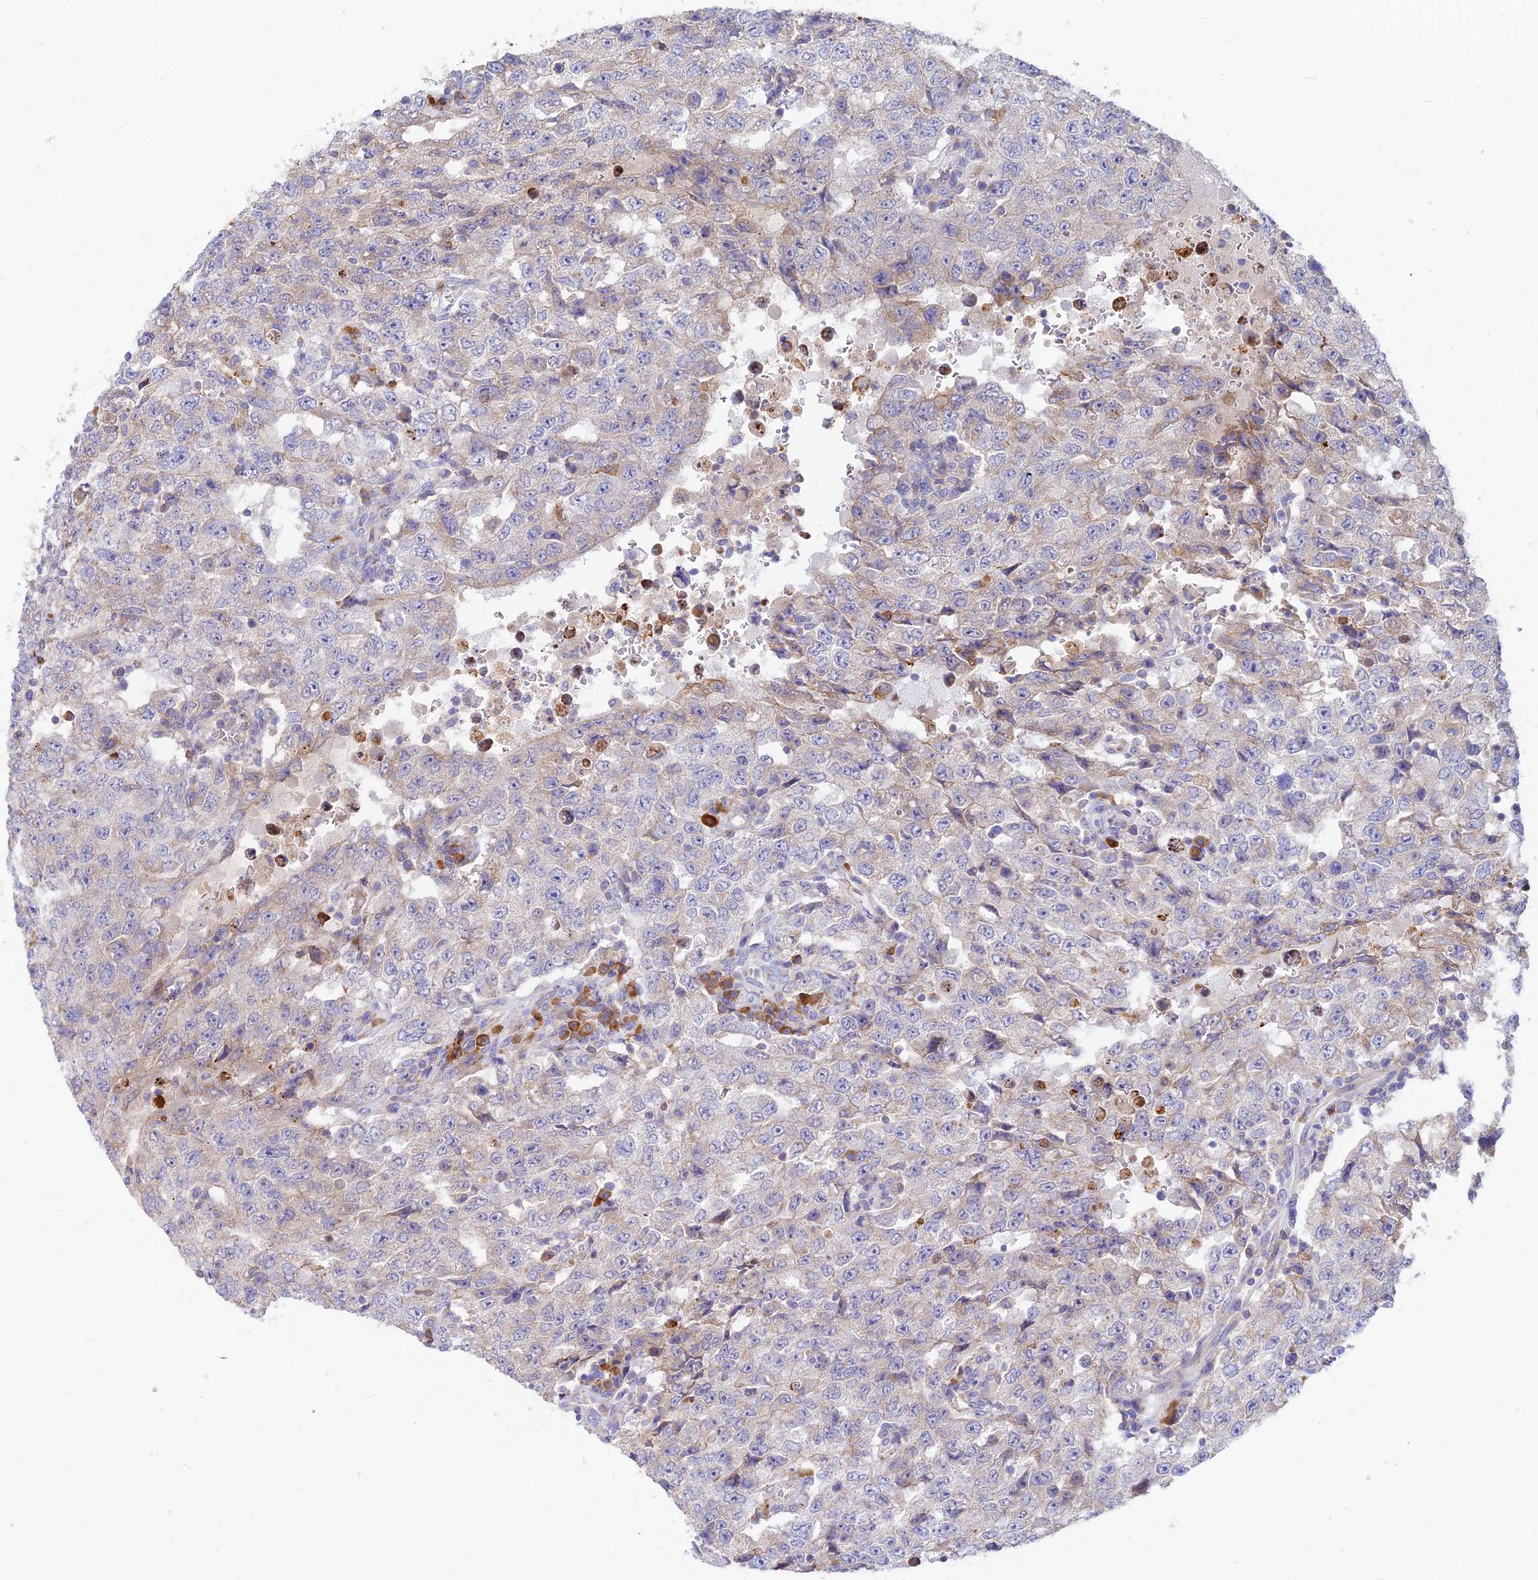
{"staining": {"intensity": "negative", "quantity": "none", "location": "none"}, "tissue": "testis cancer", "cell_type": "Tumor cells", "image_type": "cancer", "snomed": [{"axis": "morphology", "description": "Carcinoma, Embryonal, NOS"}, {"axis": "topography", "description": "Testis"}], "caption": "A micrograph of human testis cancer (embryonal carcinoma) is negative for staining in tumor cells. Nuclei are stained in blue.", "gene": "DENND2D", "patient": {"sex": "male", "age": 26}}